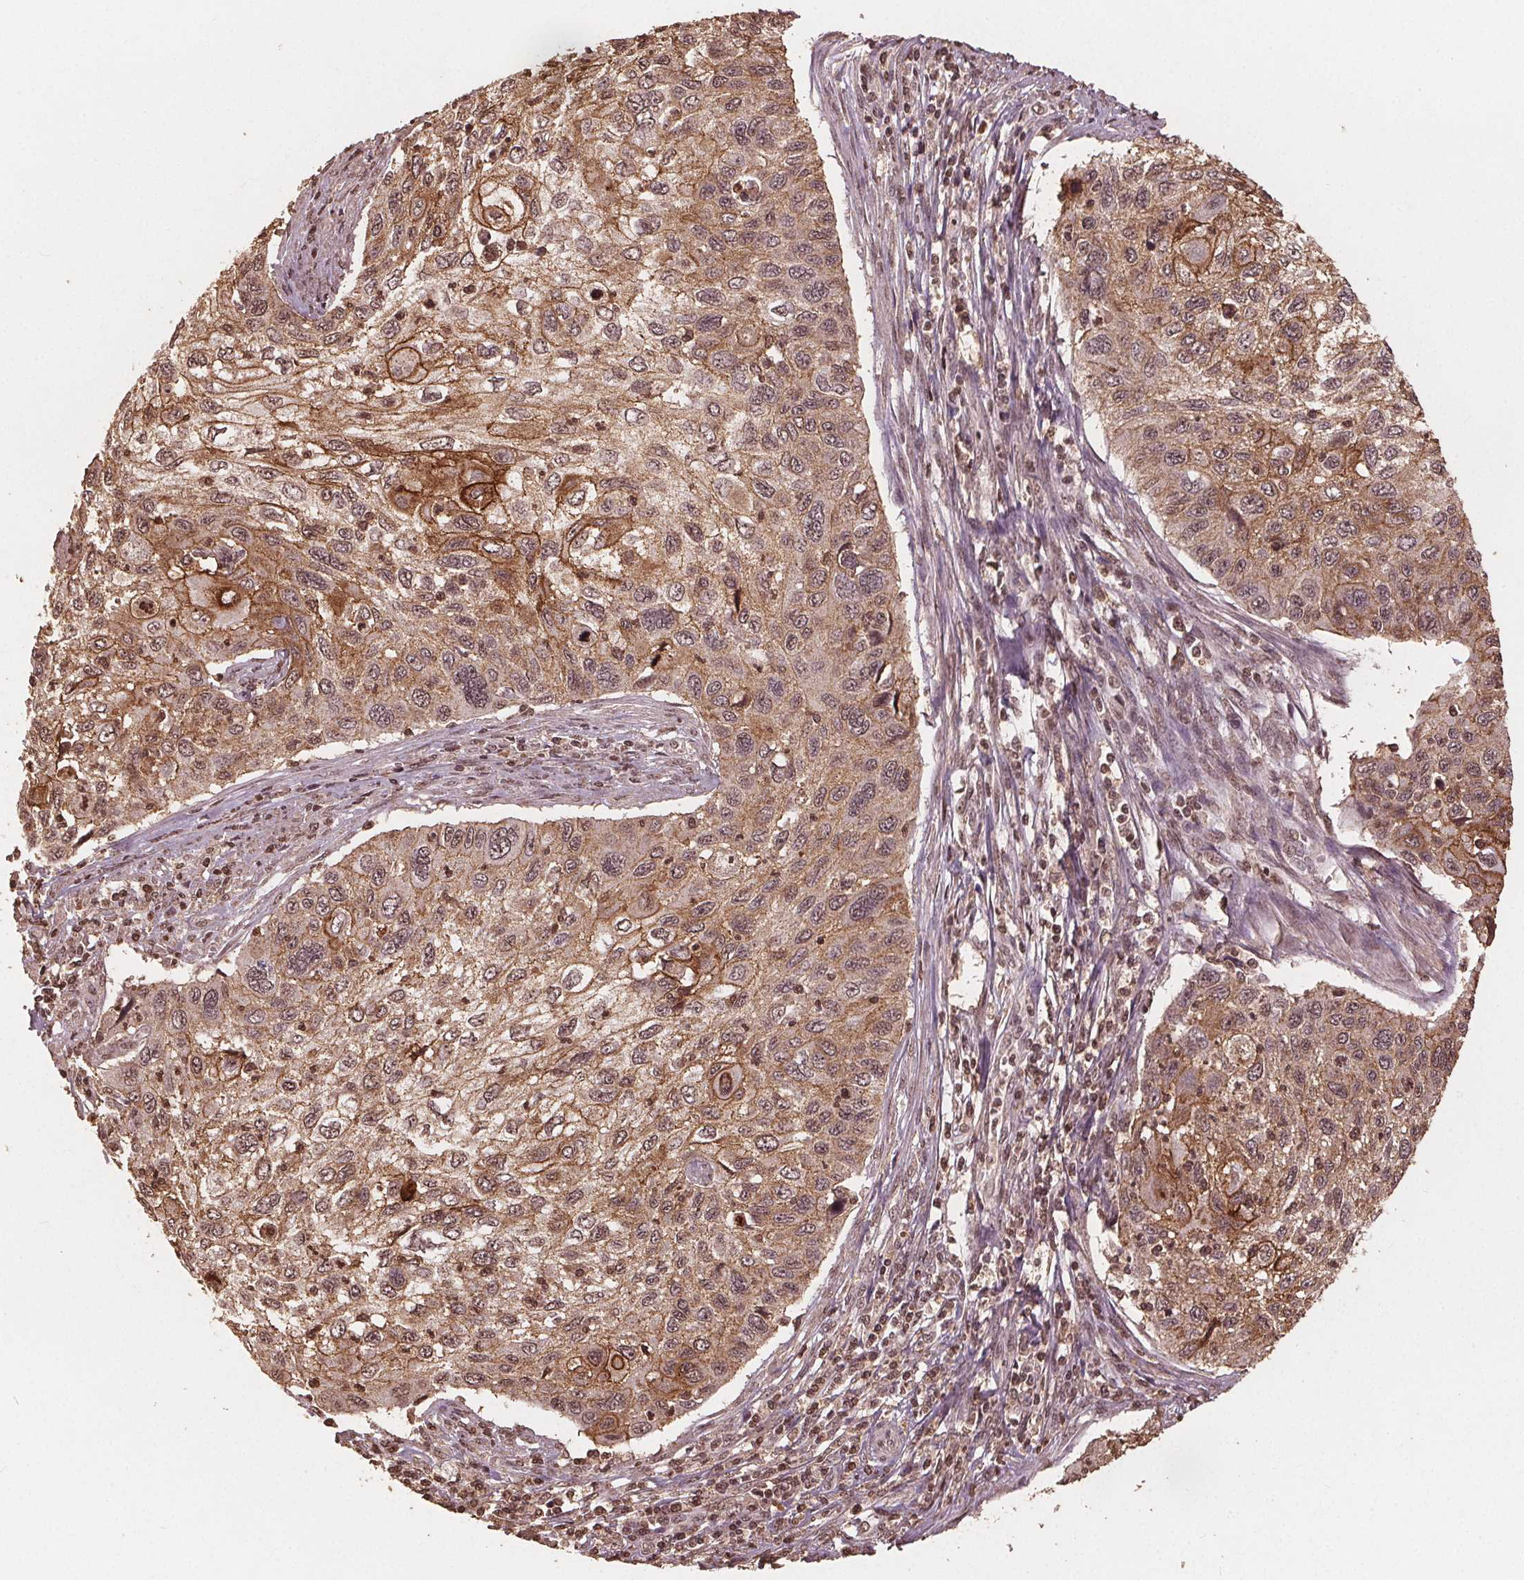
{"staining": {"intensity": "moderate", "quantity": ">75%", "location": "cytoplasmic/membranous"}, "tissue": "cervical cancer", "cell_type": "Tumor cells", "image_type": "cancer", "snomed": [{"axis": "morphology", "description": "Squamous cell carcinoma, NOS"}, {"axis": "topography", "description": "Cervix"}], "caption": "Brown immunohistochemical staining in human cervical cancer demonstrates moderate cytoplasmic/membranous staining in about >75% of tumor cells.", "gene": "DSG3", "patient": {"sex": "female", "age": 70}}